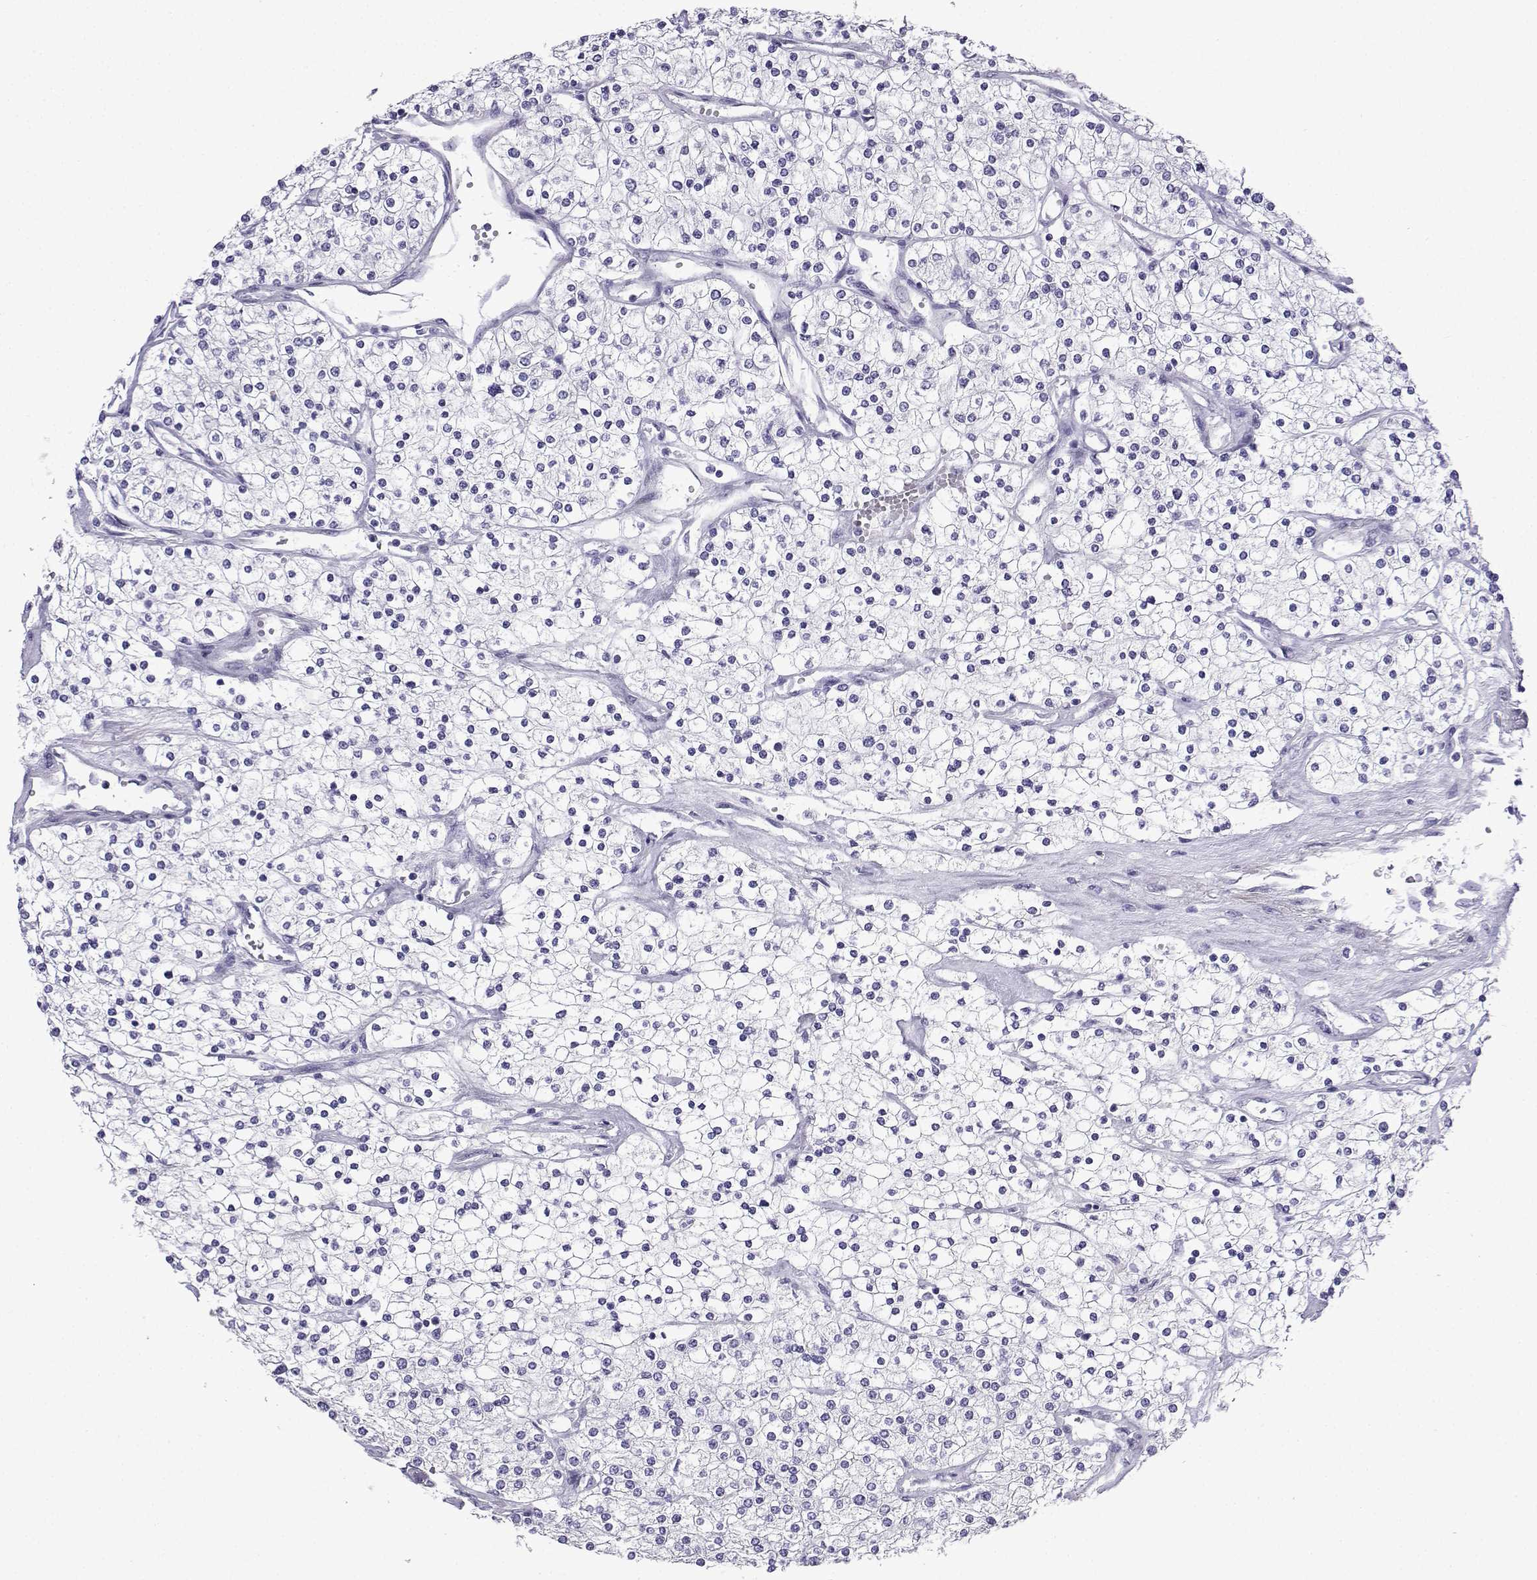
{"staining": {"intensity": "negative", "quantity": "none", "location": "none"}, "tissue": "renal cancer", "cell_type": "Tumor cells", "image_type": "cancer", "snomed": [{"axis": "morphology", "description": "Adenocarcinoma, NOS"}, {"axis": "topography", "description": "Kidney"}], "caption": "A high-resolution image shows immunohistochemistry staining of renal cancer (adenocarcinoma), which displays no significant staining in tumor cells.", "gene": "KCNF1", "patient": {"sex": "male", "age": 80}}